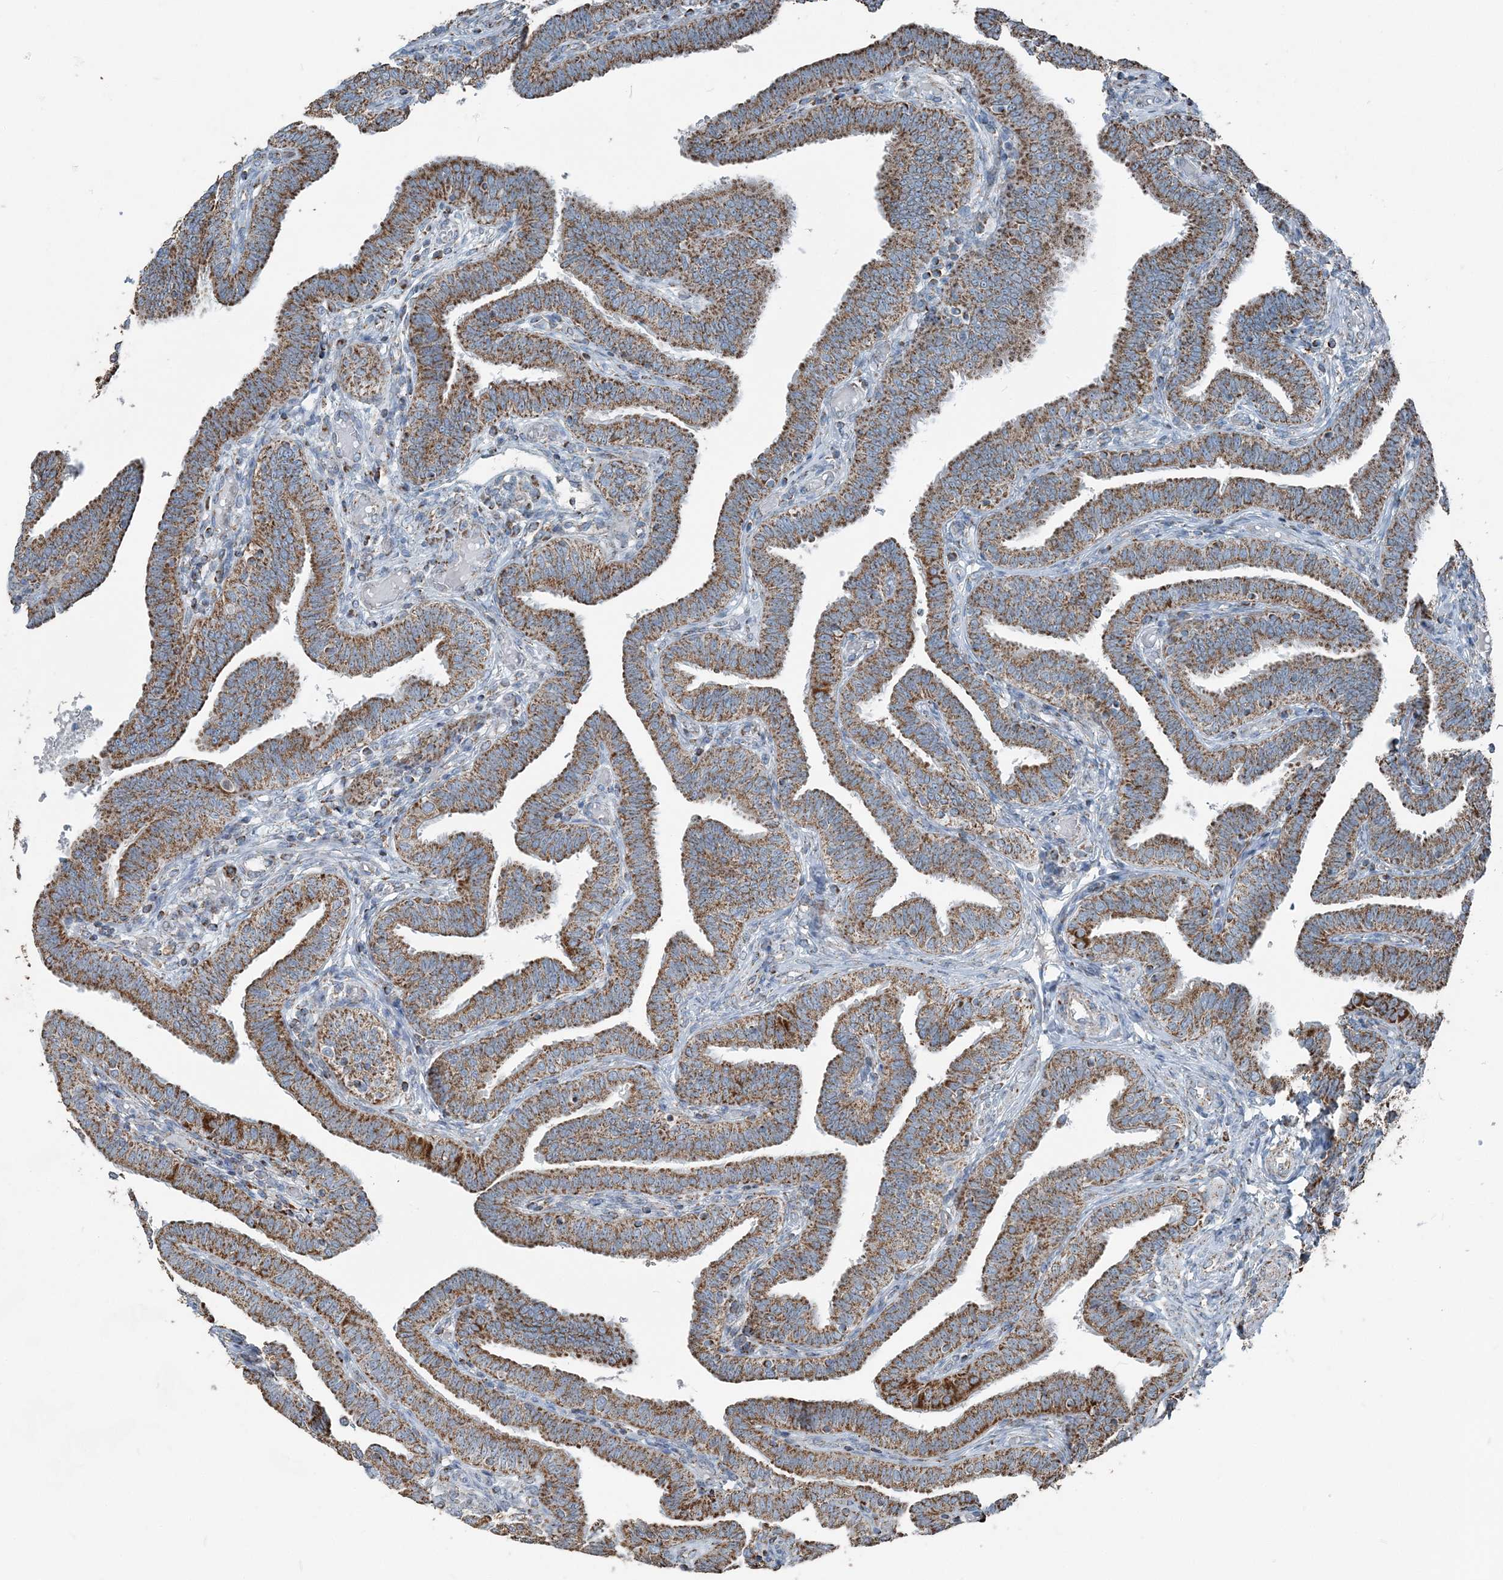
{"staining": {"intensity": "strong", "quantity": ">75%", "location": "cytoplasmic/membranous"}, "tissue": "fallopian tube", "cell_type": "Glandular cells", "image_type": "normal", "snomed": [{"axis": "morphology", "description": "Normal tissue, NOS"}, {"axis": "topography", "description": "Fallopian tube"}], "caption": "Immunohistochemical staining of unremarkable fallopian tube shows strong cytoplasmic/membranous protein staining in approximately >75% of glandular cells. (DAB (3,3'-diaminobenzidine) IHC, brown staining for protein, blue staining for nuclei).", "gene": "SUCLG1", "patient": {"sex": "female", "age": 39}}